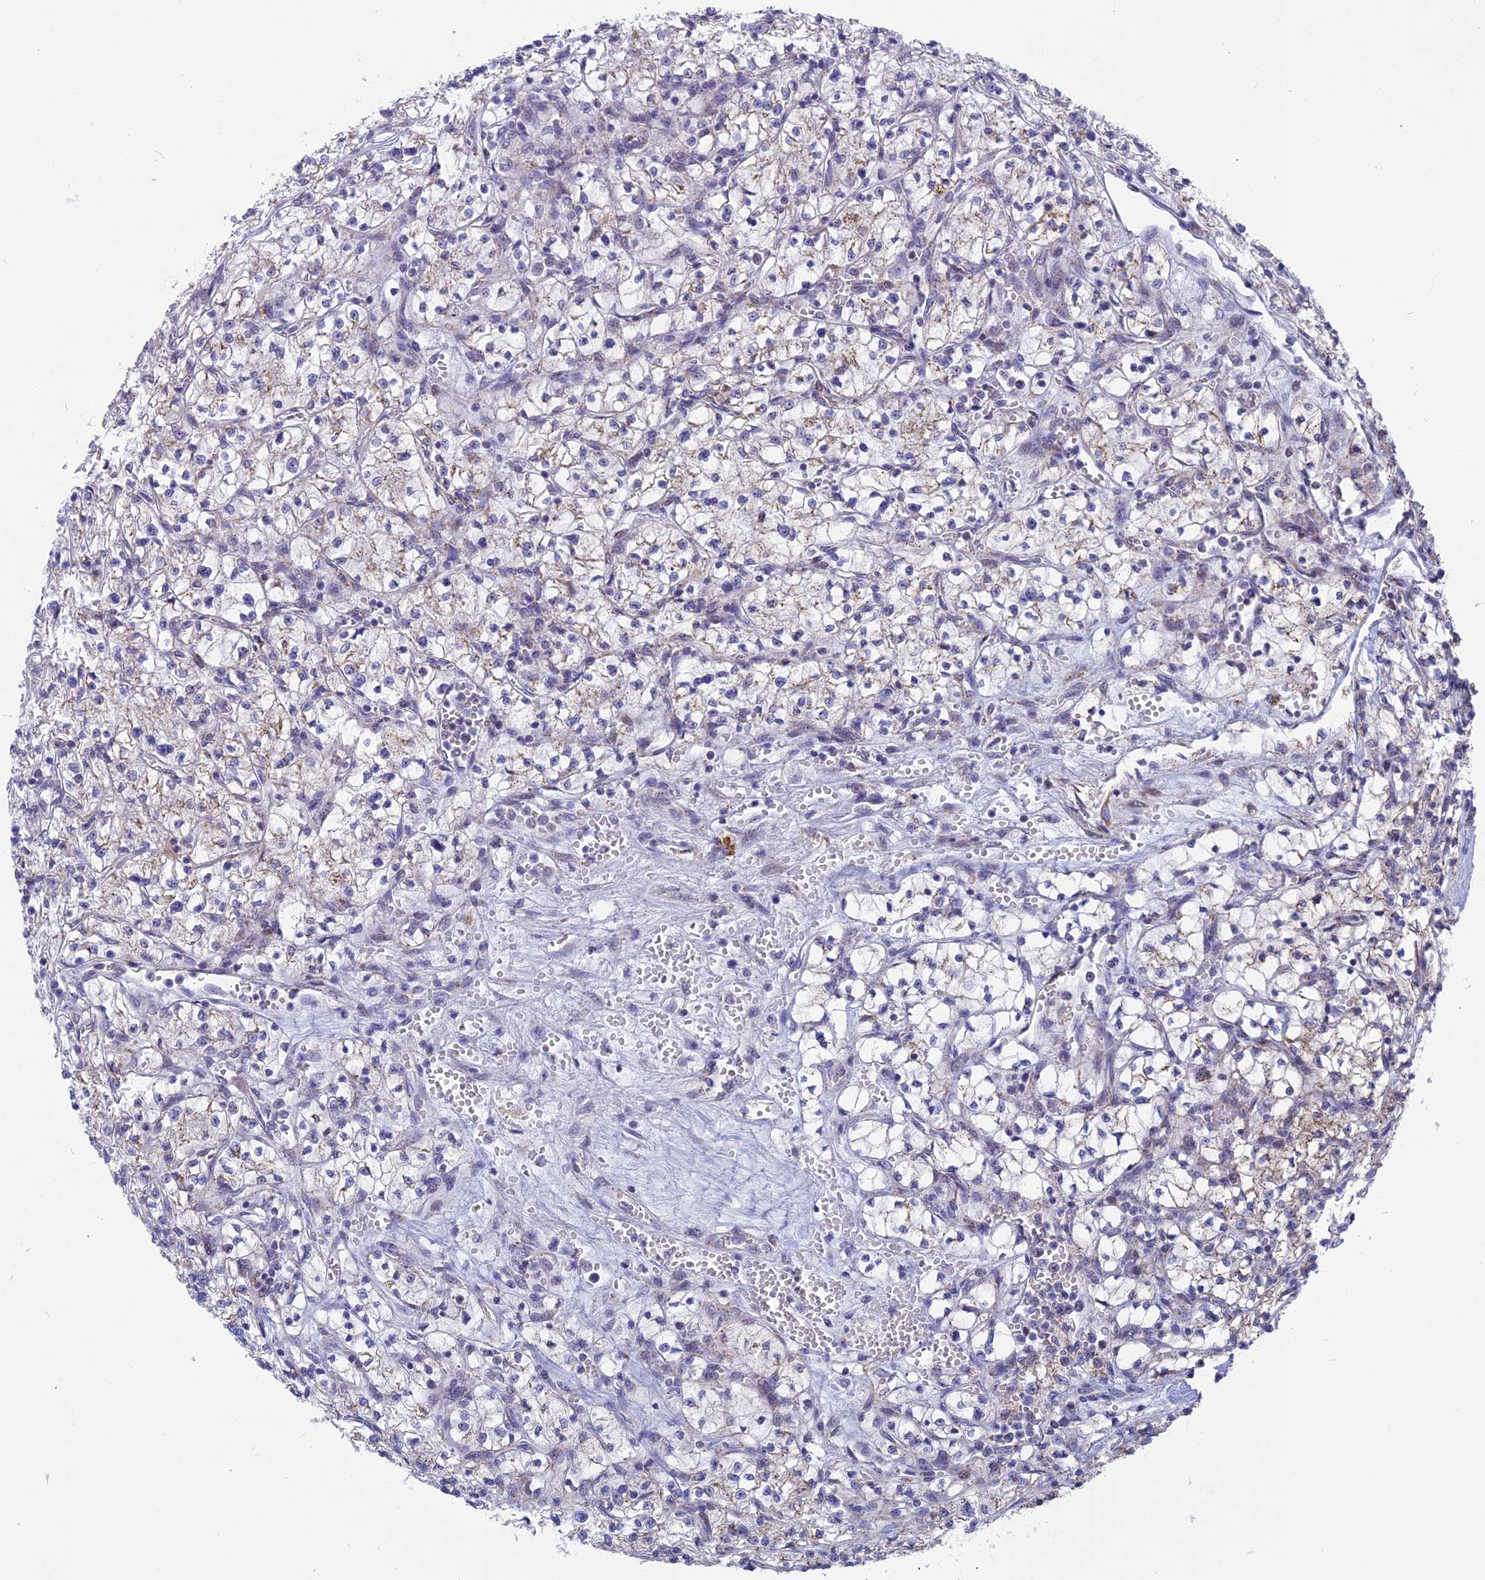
{"staining": {"intensity": "weak", "quantity": "<25%", "location": "cytoplasmic/membranous"}, "tissue": "renal cancer", "cell_type": "Tumor cells", "image_type": "cancer", "snomed": [{"axis": "morphology", "description": "Adenocarcinoma, NOS"}, {"axis": "topography", "description": "Kidney"}], "caption": "Tumor cells are negative for protein expression in human renal cancer (adenocarcinoma). Nuclei are stained in blue.", "gene": "DTWD1", "patient": {"sex": "female", "age": 64}}